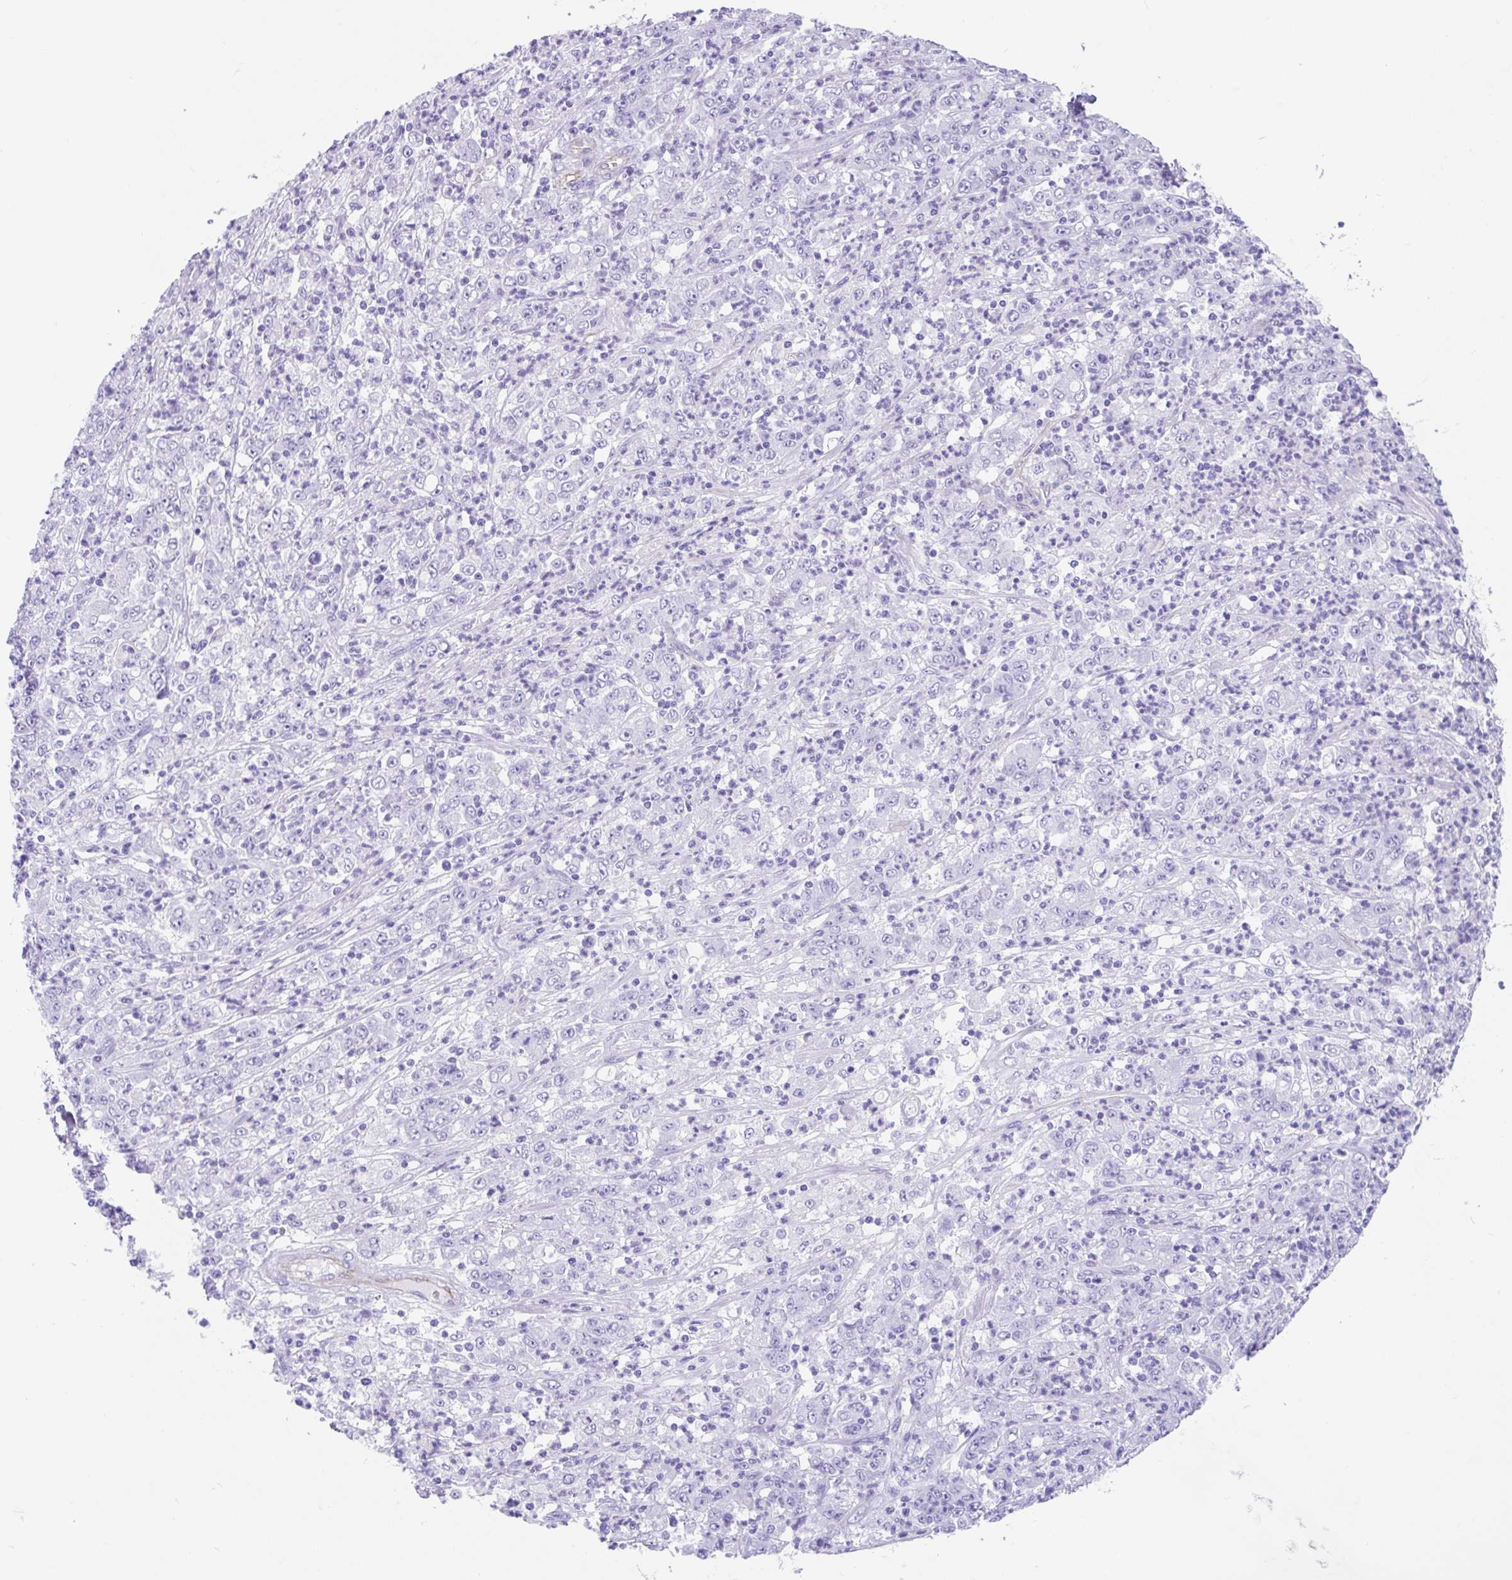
{"staining": {"intensity": "negative", "quantity": "none", "location": "none"}, "tissue": "stomach cancer", "cell_type": "Tumor cells", "image_type": "cancer", "snomed": [{"axis": "morphology", "description": "Adenocarcinoma, NOS"}, {"axis": "topography", "description": "Stomach, lower"}], "caption": "Immunohistochemical staining of adenocarcinoma (stomach) reveals no significant expression in tumor cells.", "gene": "FAM107A", "patient": {"sex": "female", "age": 71}}